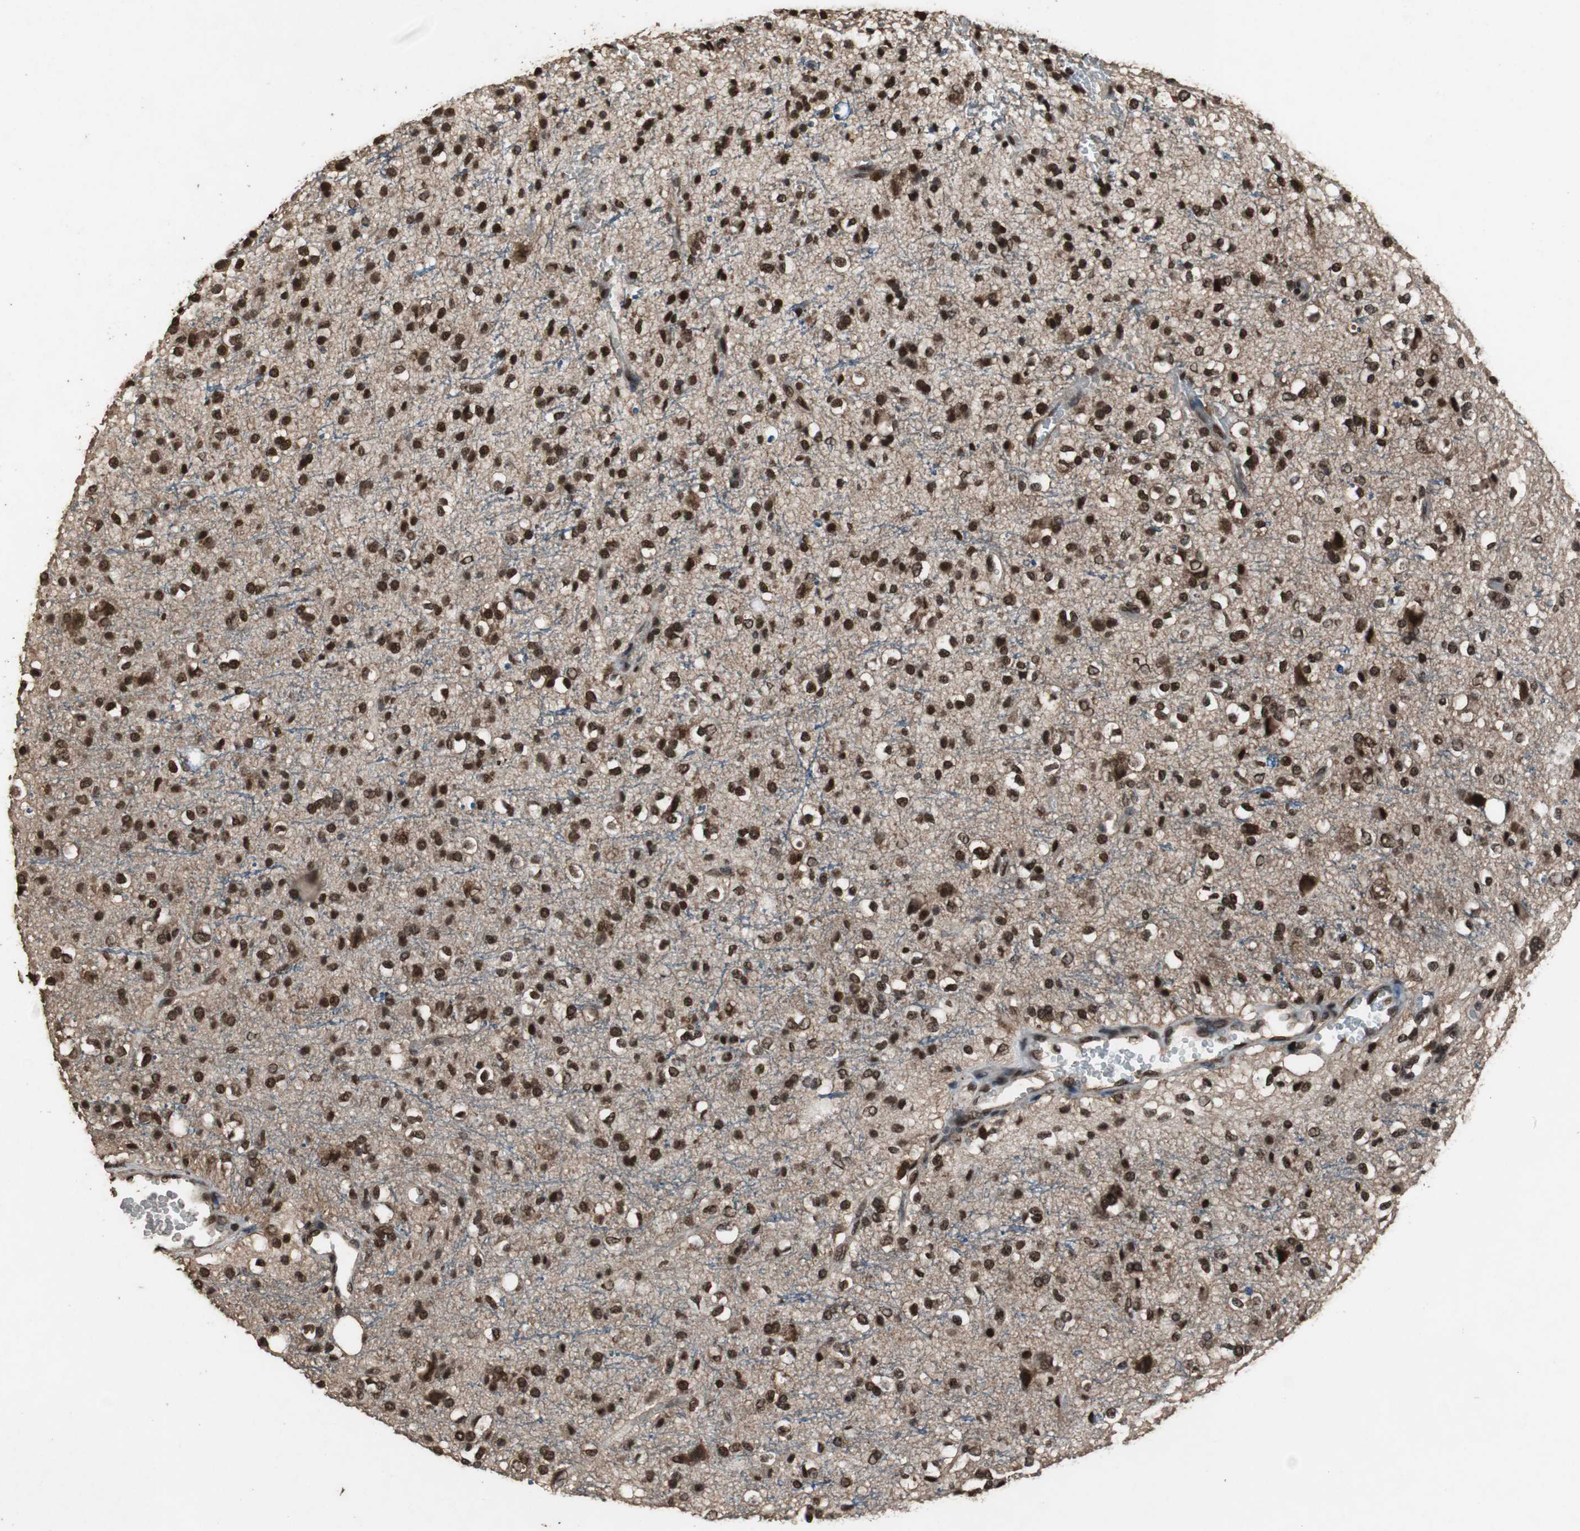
{"staining": {"intensity": "strong", "quantity": ">75%", "location": "cytoplasmic/membranous,nuclear"}, "tissue": "glioma", "cell_type": "Tumor cells", "image_type": "cancer", "snomed": [{"axis": "morphology", "description": "Glioma, malignant, High grade"}, {"axis": "topography", "description": "Brain"}], "caption": "Glioma stained with a brown dye shows strong cytoplasmic/membranous and nuclear positive expression in approximately >75% of tumor cells.", "gene": "ZNF18", "patient": {"sex": "male", "age": 47}}